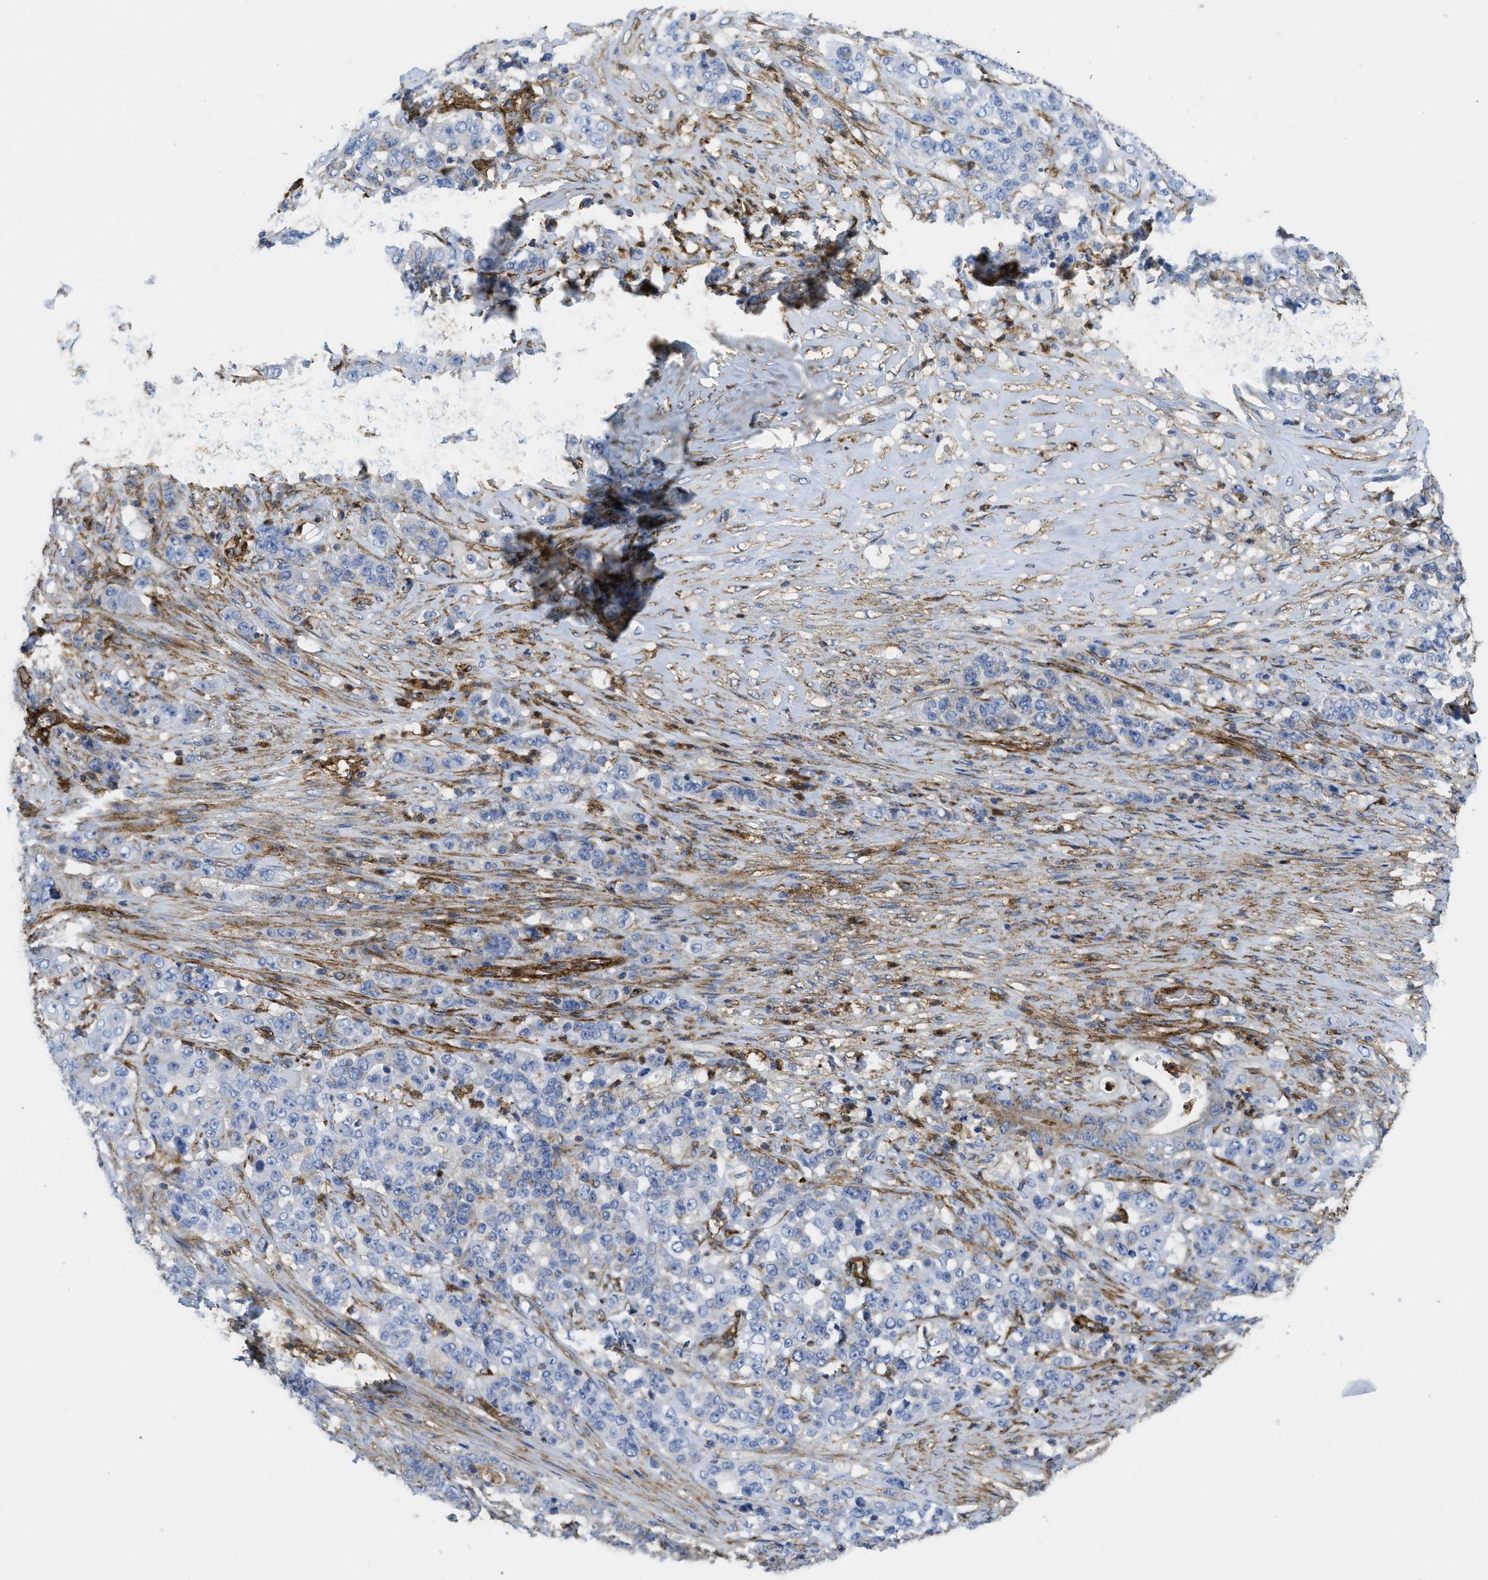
{"staining": {"intensity": "weak", "quantity": "25%-75%", "location": "cytoplasmic/membranous"}, "tissue": "stomach cancer", "cell_type": "Tumor cells", "image_type": "cancer", "snomed": [{"axis": "morphology", "description": "Adenocarcinoma, NOS"}, {"axis": "topography", "description": "Stomach"}], "caption": "IHC micrograph of neoplastic tissue: human stomach cancer (adenocarcinoma) stained using immunohistochemistry (IHC) reveals low levels of weak protein expression localized specifically in the cytoplasmic/membranous of tumor cells, appearing as a cytoplasmic/membranous brown color.", "gene": "HIP1", "patient": {"sex": "female", "age": 73}}